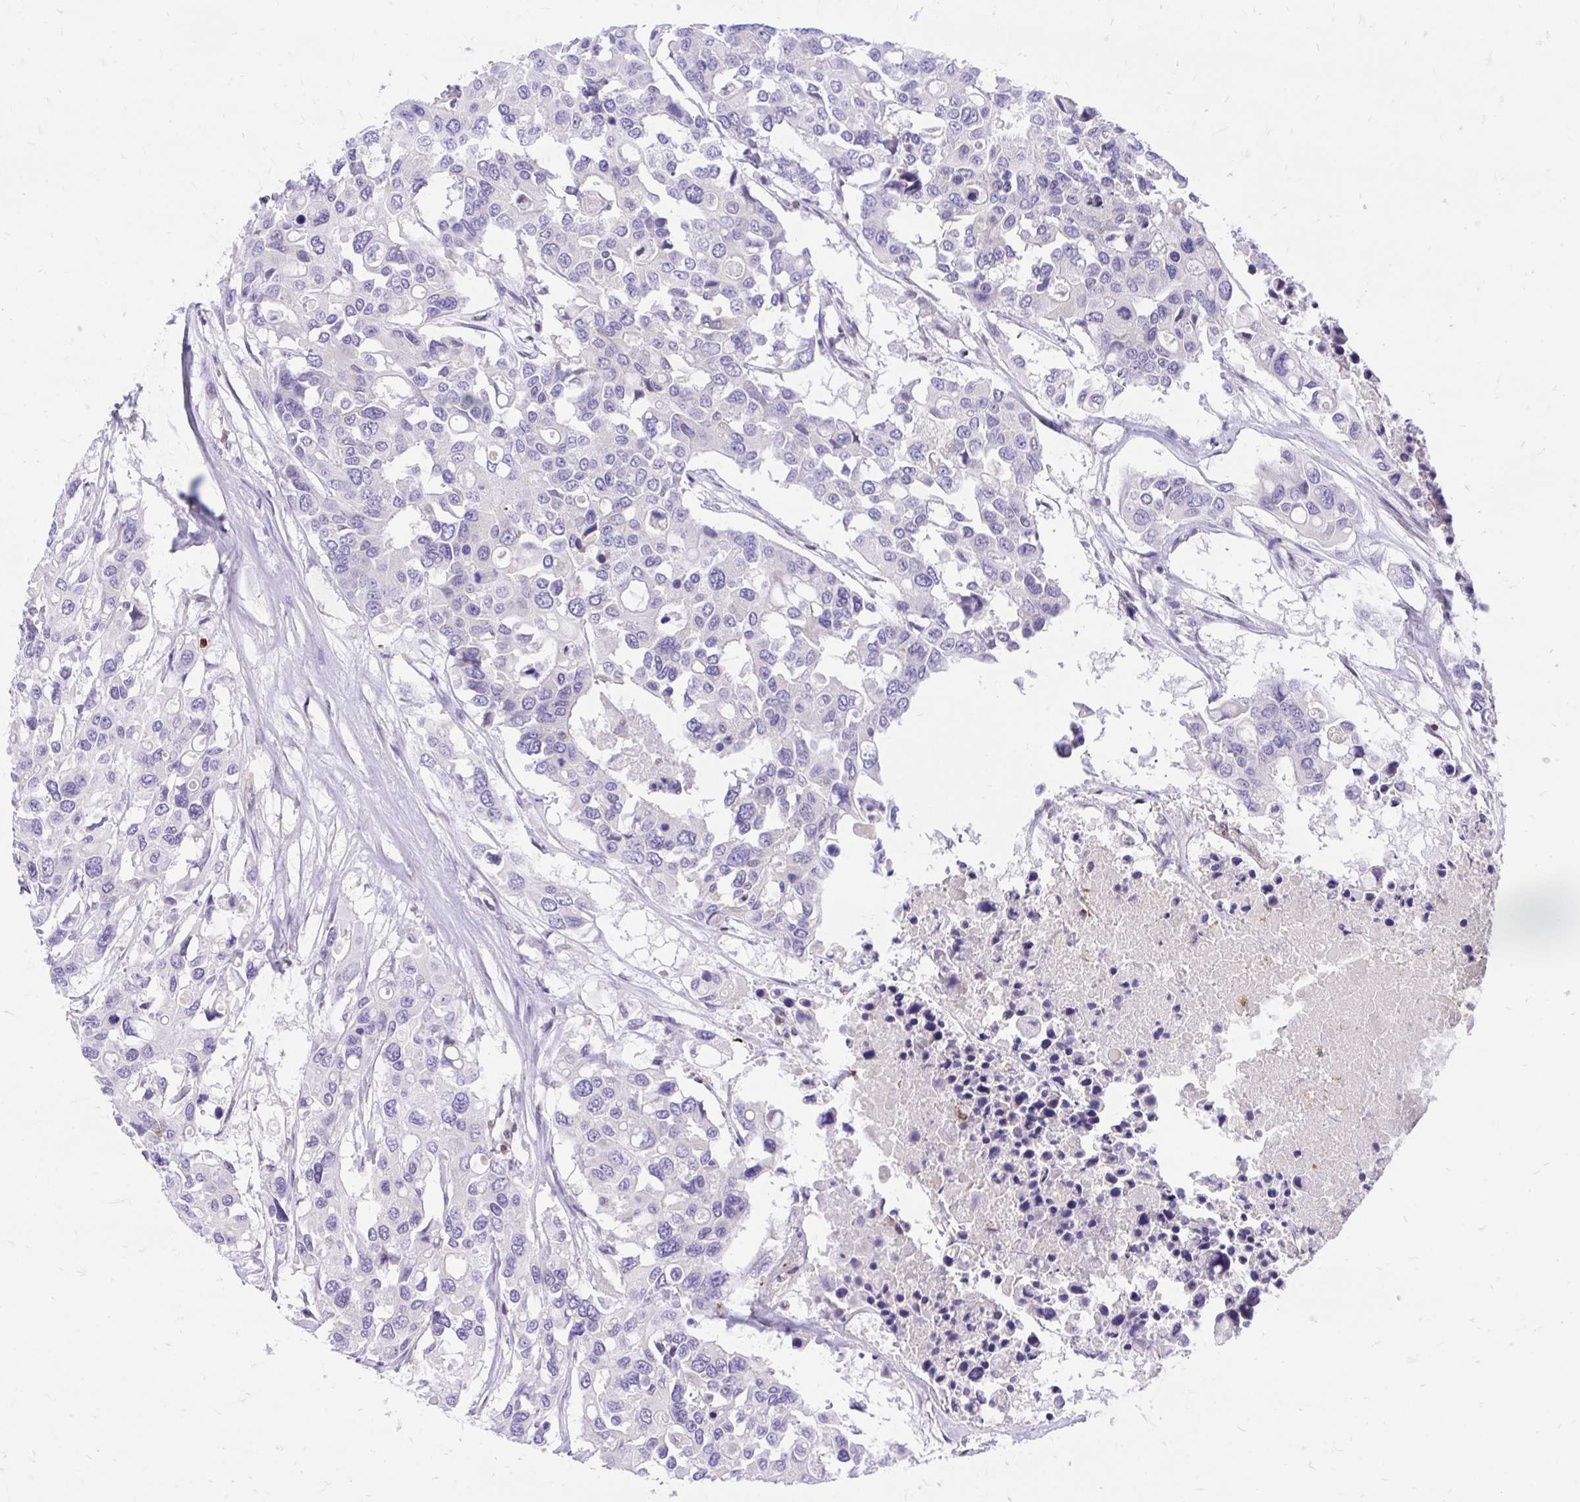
{"staining": {"intensity": "negative", "quantity": "none", "location": "none"}, "tissue": "colorectal cancer", "cell_type": "Tumor cells", "image_type": "cancer", "snomed": [{"axis": "morphology", "description": "Adenocarcinoma, NOS"}, {"axis": "topography", "description": "Colon"}], "caption": "Immunohistochemical staining of adenocarcinoma (colorectal) reveals no significant staining in tumor cells. (DAB (3,3'-diaminobenzidine) immunohistochemistry with hematoxylin counter stain).", "gene": "CXCL8", "patient": {"sex": "male", "age": 77}}